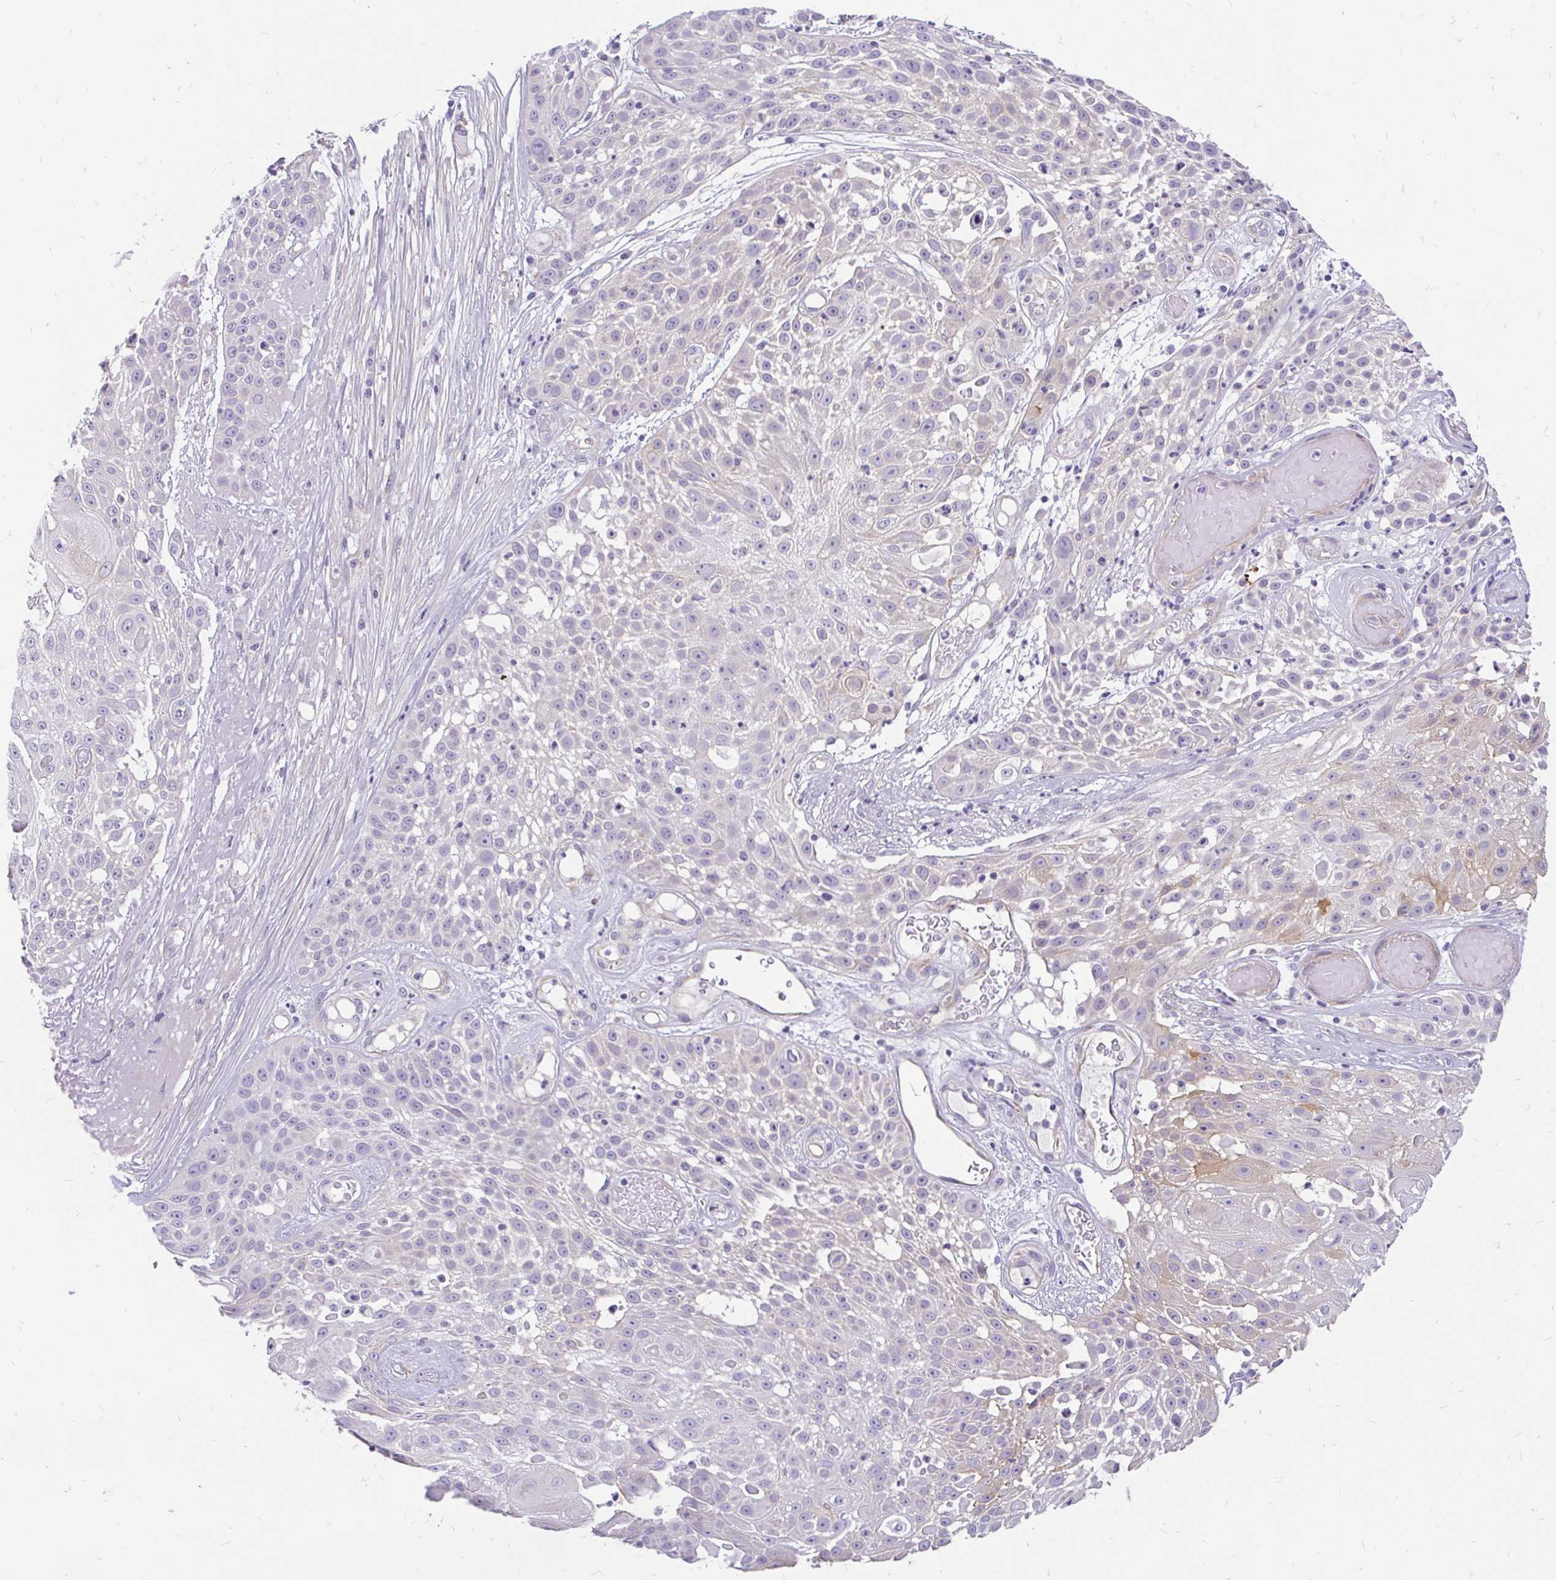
{"staining": {"intensity": "weak", "quantity": "<25%", "location": "cytoplasmic/membranous"}, "tissue": "skin cancer", "cell_type": "Tumor cells", "image_type": "cancer", "snomed": [{"axis": "morphology", "description": "Squamous cell carcinoma, NOS"}, {"axis": "topography", "description": "Skin"}], "caption": "Tumor cells are negative for brown protein staining in skin cancer. (IHC, brightfield microscopy, high magnification).", "gene": "FAM83C", "patient": {"sex": "female", "age": 86}}